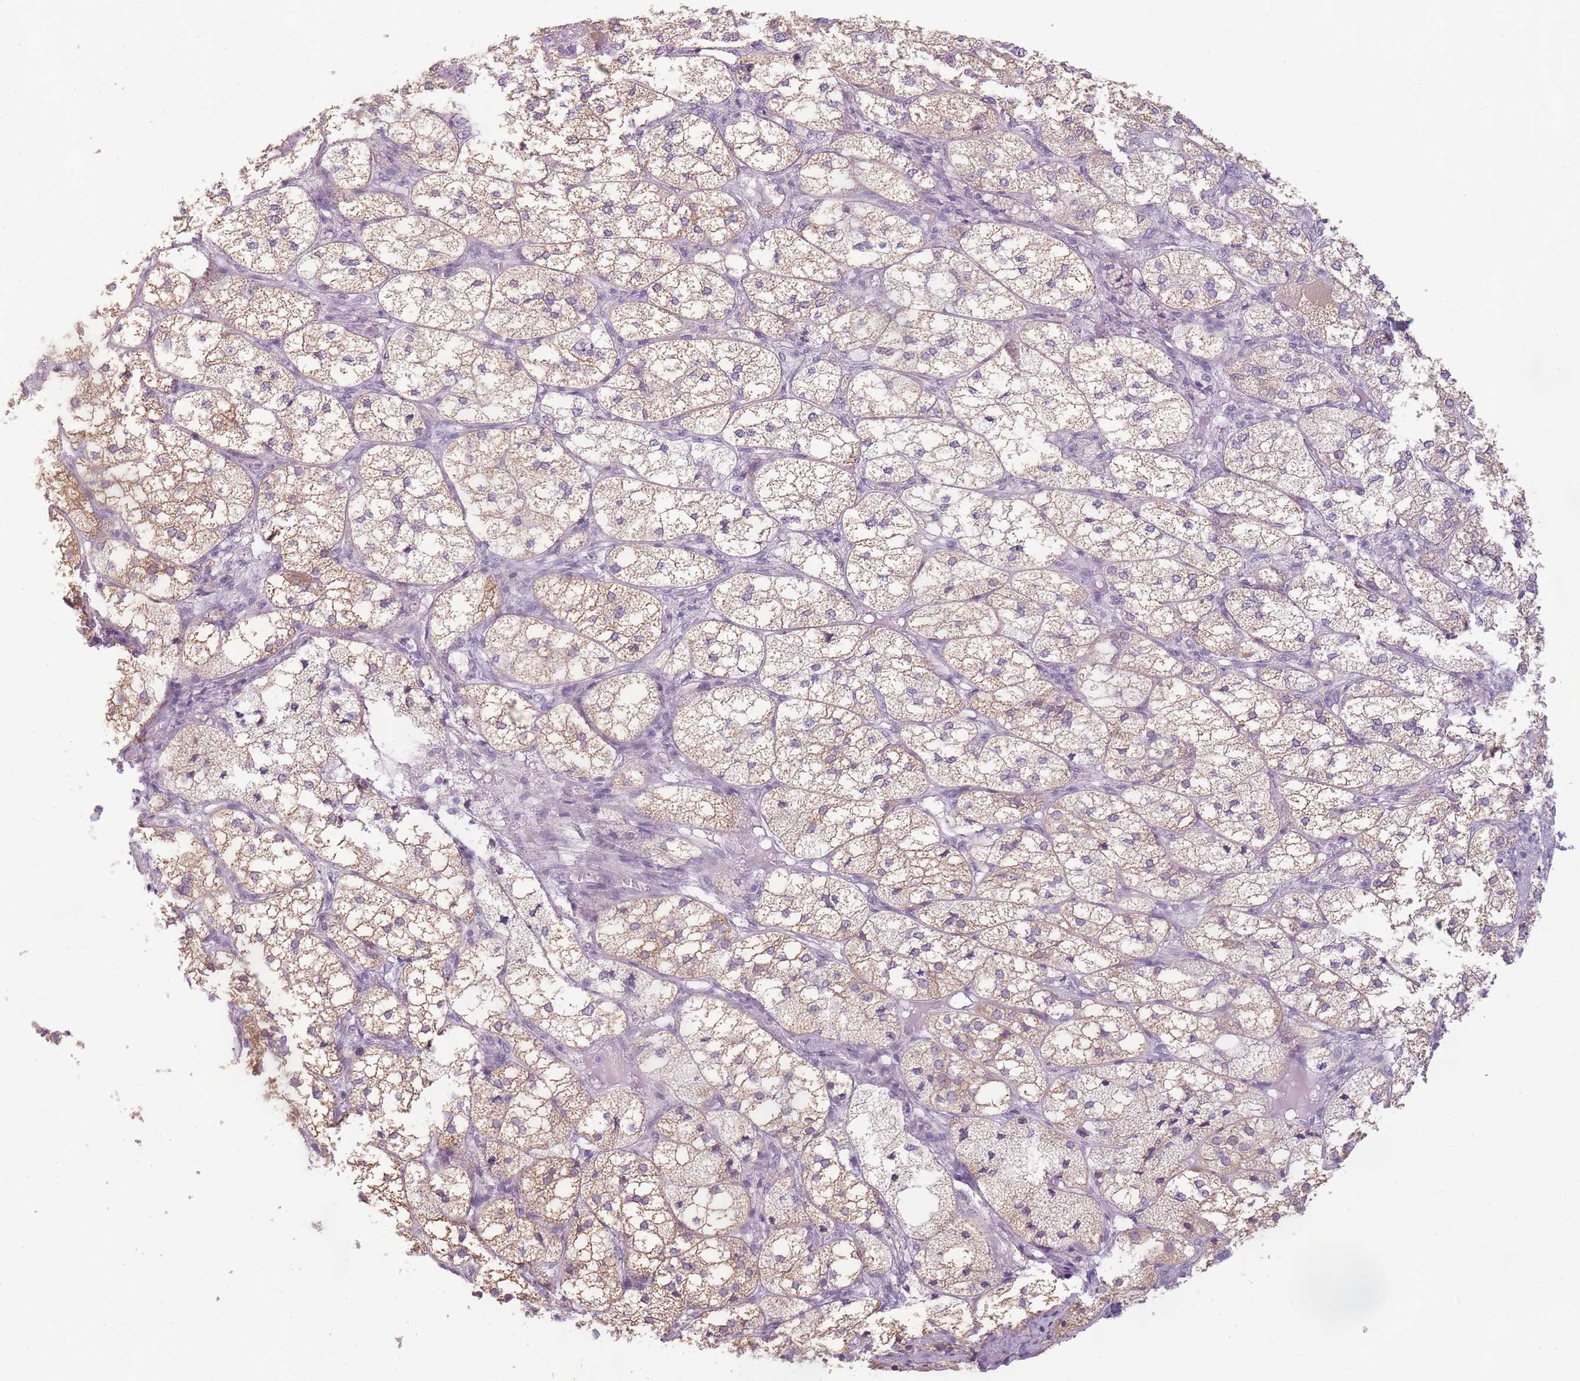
{"staining": {"intensity": "moderate", "quantity": ">75%", "location": "cytoplasmic/membranous"}, "tissue": "adrenal gland", "cell_type": "Glandular cells", "image_type": "normal", "snomed": [{"axis": "morphology", "description": "Normal tissue, NOS"}, {"axis": "topography", "description": "Adrenal gland"}], "caption": "Immunohistochemical staining of unremarkable human adrenal gland exhibits >75% levels of moderate cytoplasmic/membranous protein staining in about >75% of glandular cells. (IHC, brightfield microscopy, high magnification).", "gene": "TMEM236", "patient": {"sex": "female", "age": 61}}